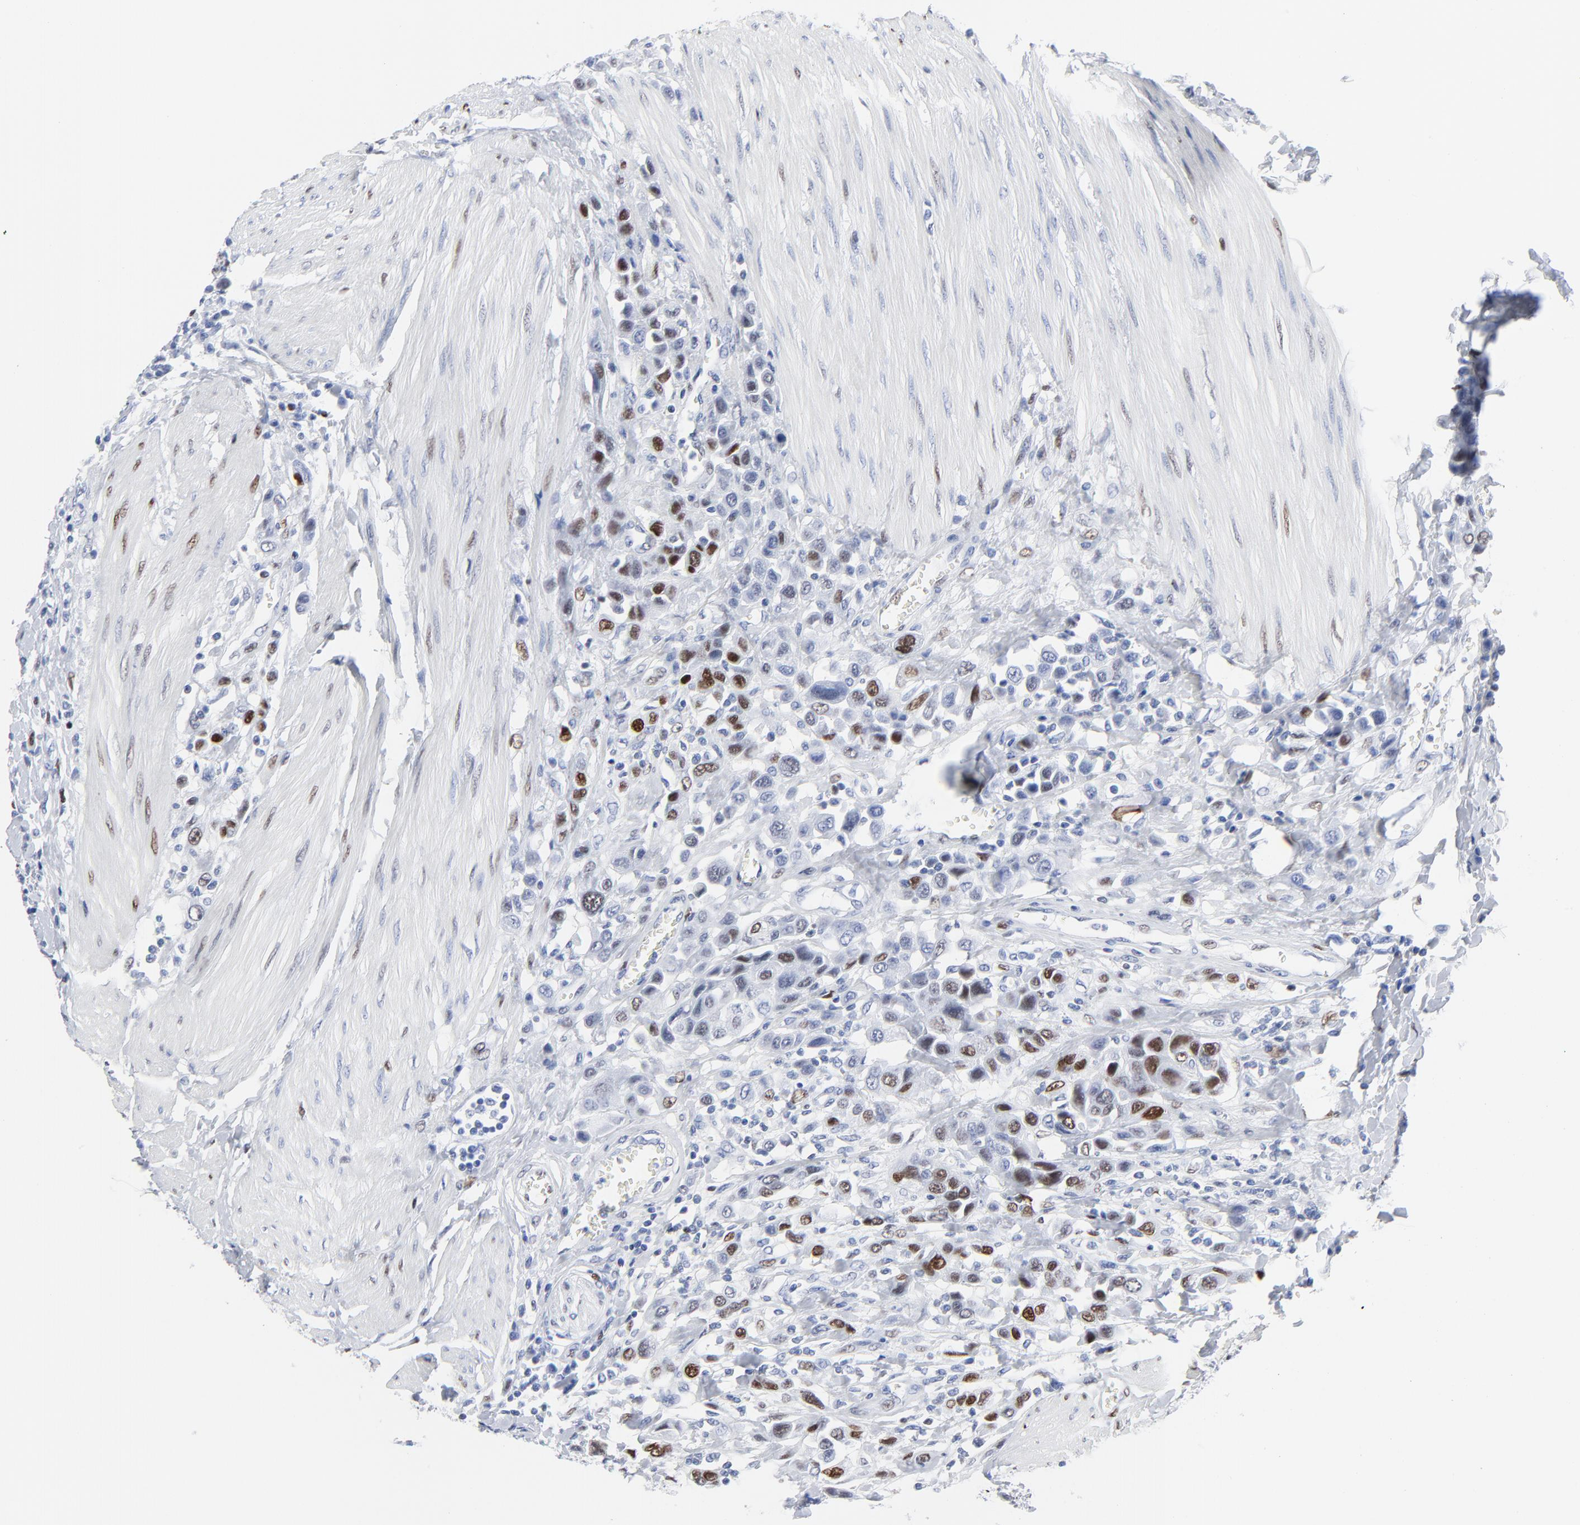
{"staining": {"intensity": "moderate", "quantity": "25%-75%", "location": "nuclear"}, "tissue": "urothelial cancer", "cell_type": "Tumor cells", "image_type": "cancer", "snomed": [{"axis": "morphology", "description": "Urothelial carcinoma, High grade"}, {"axis": "topography", "description": "Urinary bladder"}], "caption": "Urothelial cancer stained for a protein shows moderate nuclear positivity in tumor cells. (Stains: DAB in brown, nuclei in blue, Microscopy: brightfield microscopy at high magnification).", "gene": "JUN", "patient": {"sex": "male", "age": 50}}